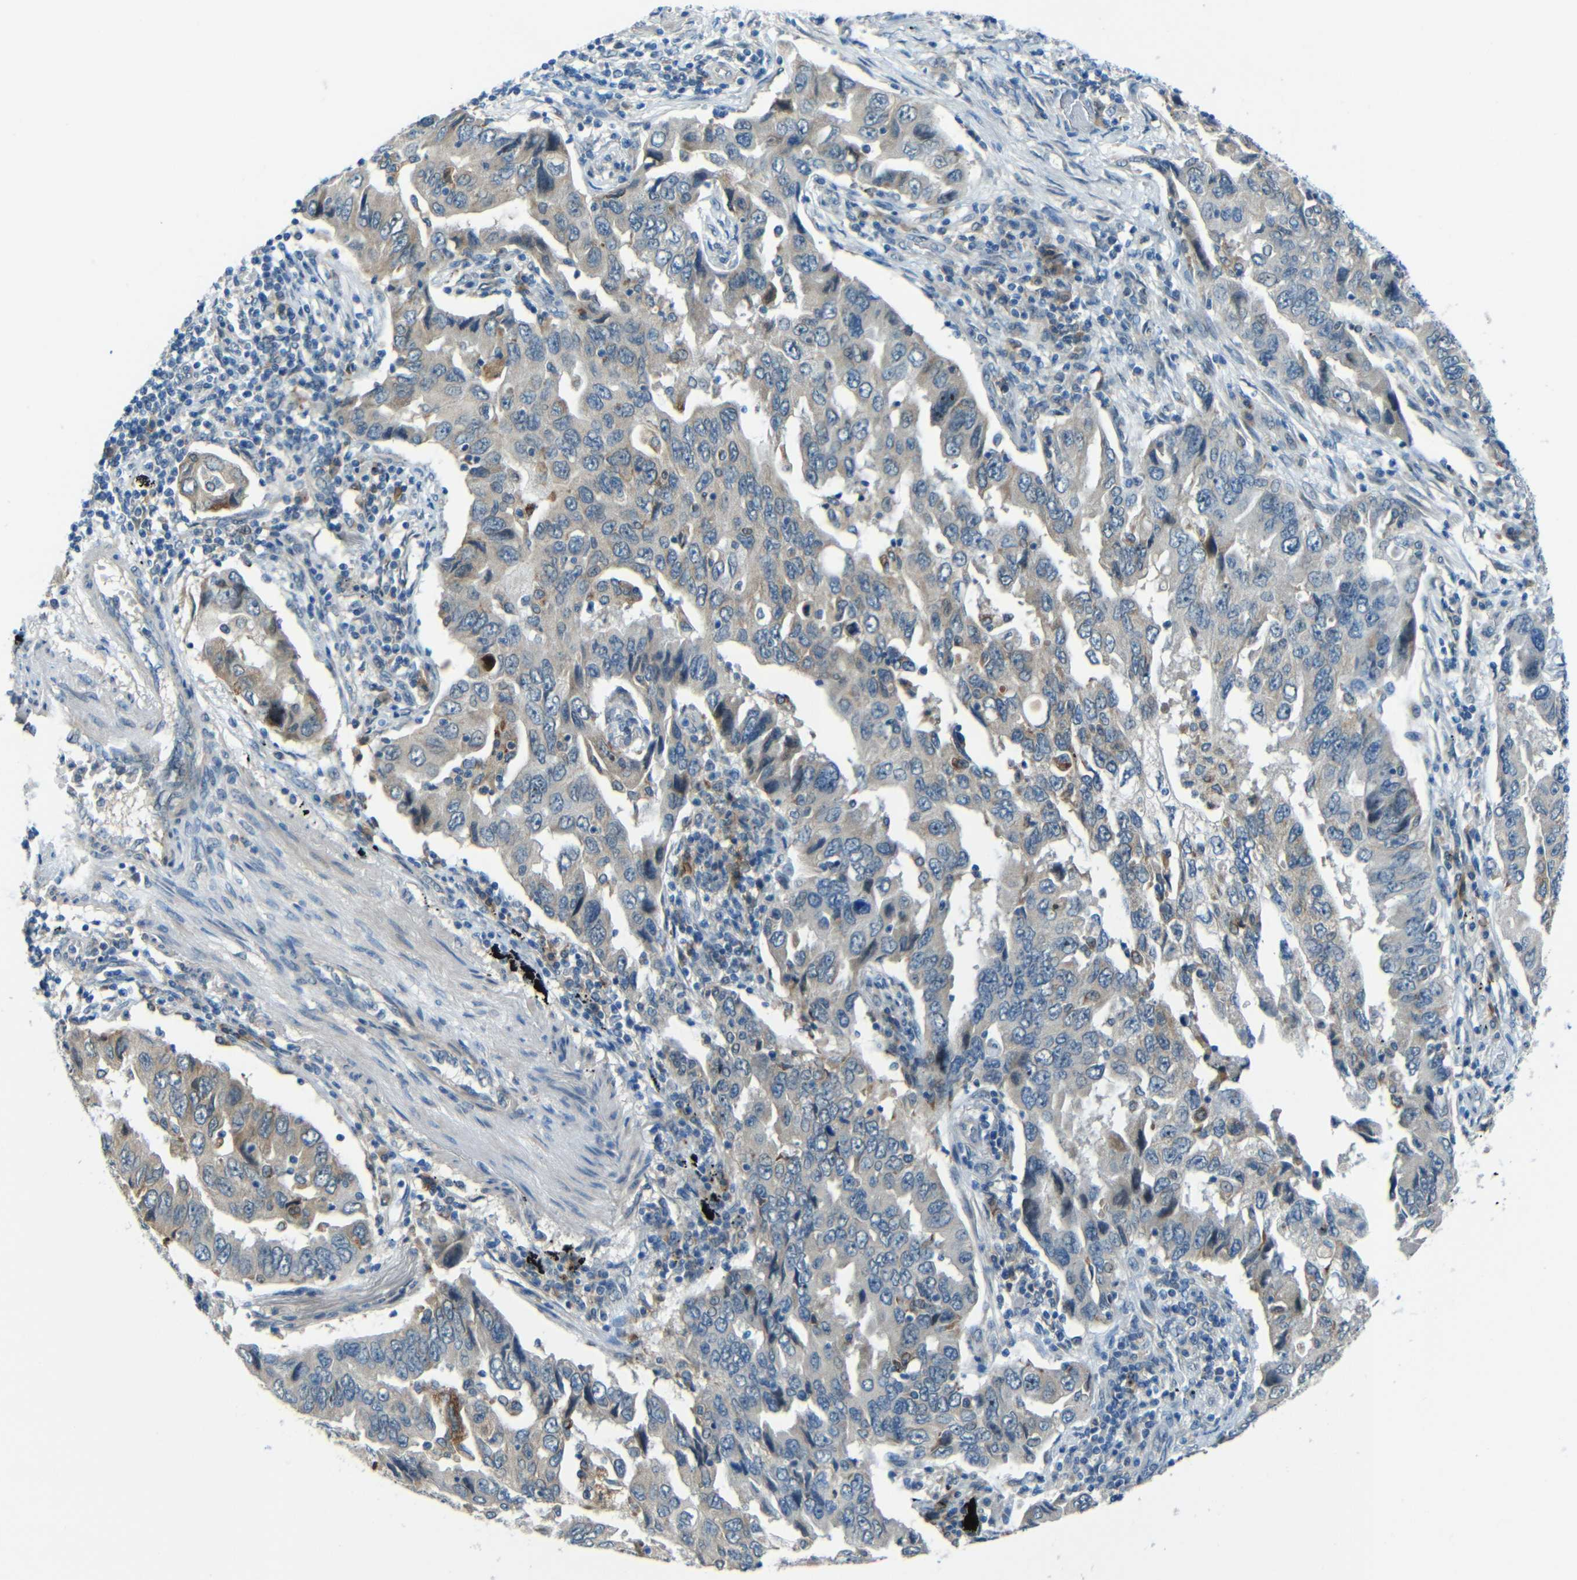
{"staining": {"intensity": "weak", "quantity": ">75%", "location": "cytoplasmic/membranous"}, "tissue": "lung cancer", "cell_type": "Tumor cells", "image_type": "cancer", "snomed": [{"axis": "morphology", "description": "Adenocarcinoma, NOS"}, {"axis": "topography", "description": "Lung"}], "caption": "This is an image of immunohistochemistry (IHC) staining of lung adenocarcinoma, which shows weak staining in the cytoplasmic/membranous of tumor cells.", "gene": "ANKRD22", "patient": {"sex": "female", "age": 65}}